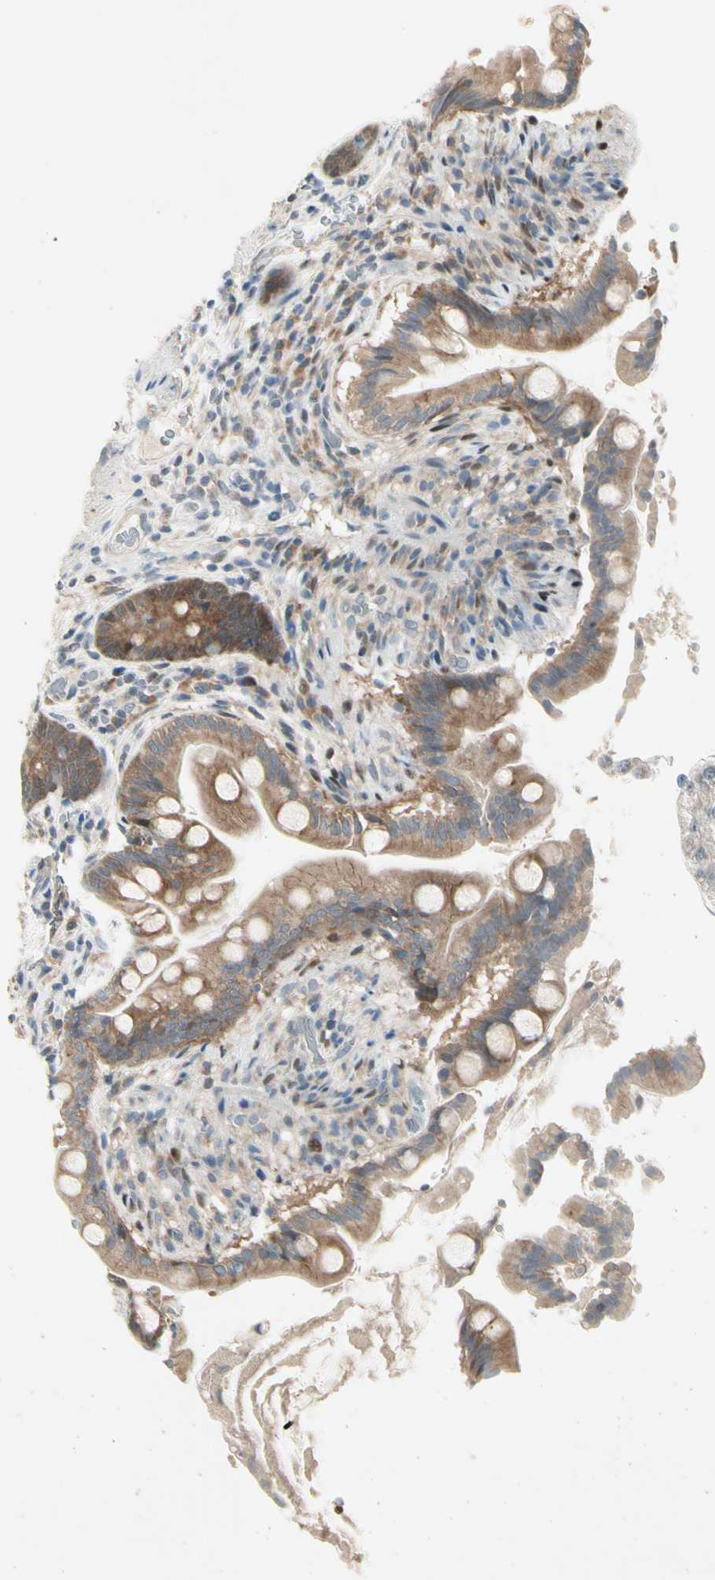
{"staining": {"intensity": "moderate", "quantity": ">75%", "location": "cytoplasmic/membranous"}, "tissue": "small intestine", "cell_type": "Glandular cells", "image_type": "normal", "snomed": [{"axis": "morphology", "description": "Normal tissue, NOS"}, {"axis": "topography", "description": "Small intestine"}], "caption": "Immunohistochemical staining of normal human small intestine exhibits medium levels of moderate cytoplasmic/membranous expression in about >75% of glandular cells.", "gene": "IL1R1", "patient": {"sex": "female", "age": 56}}